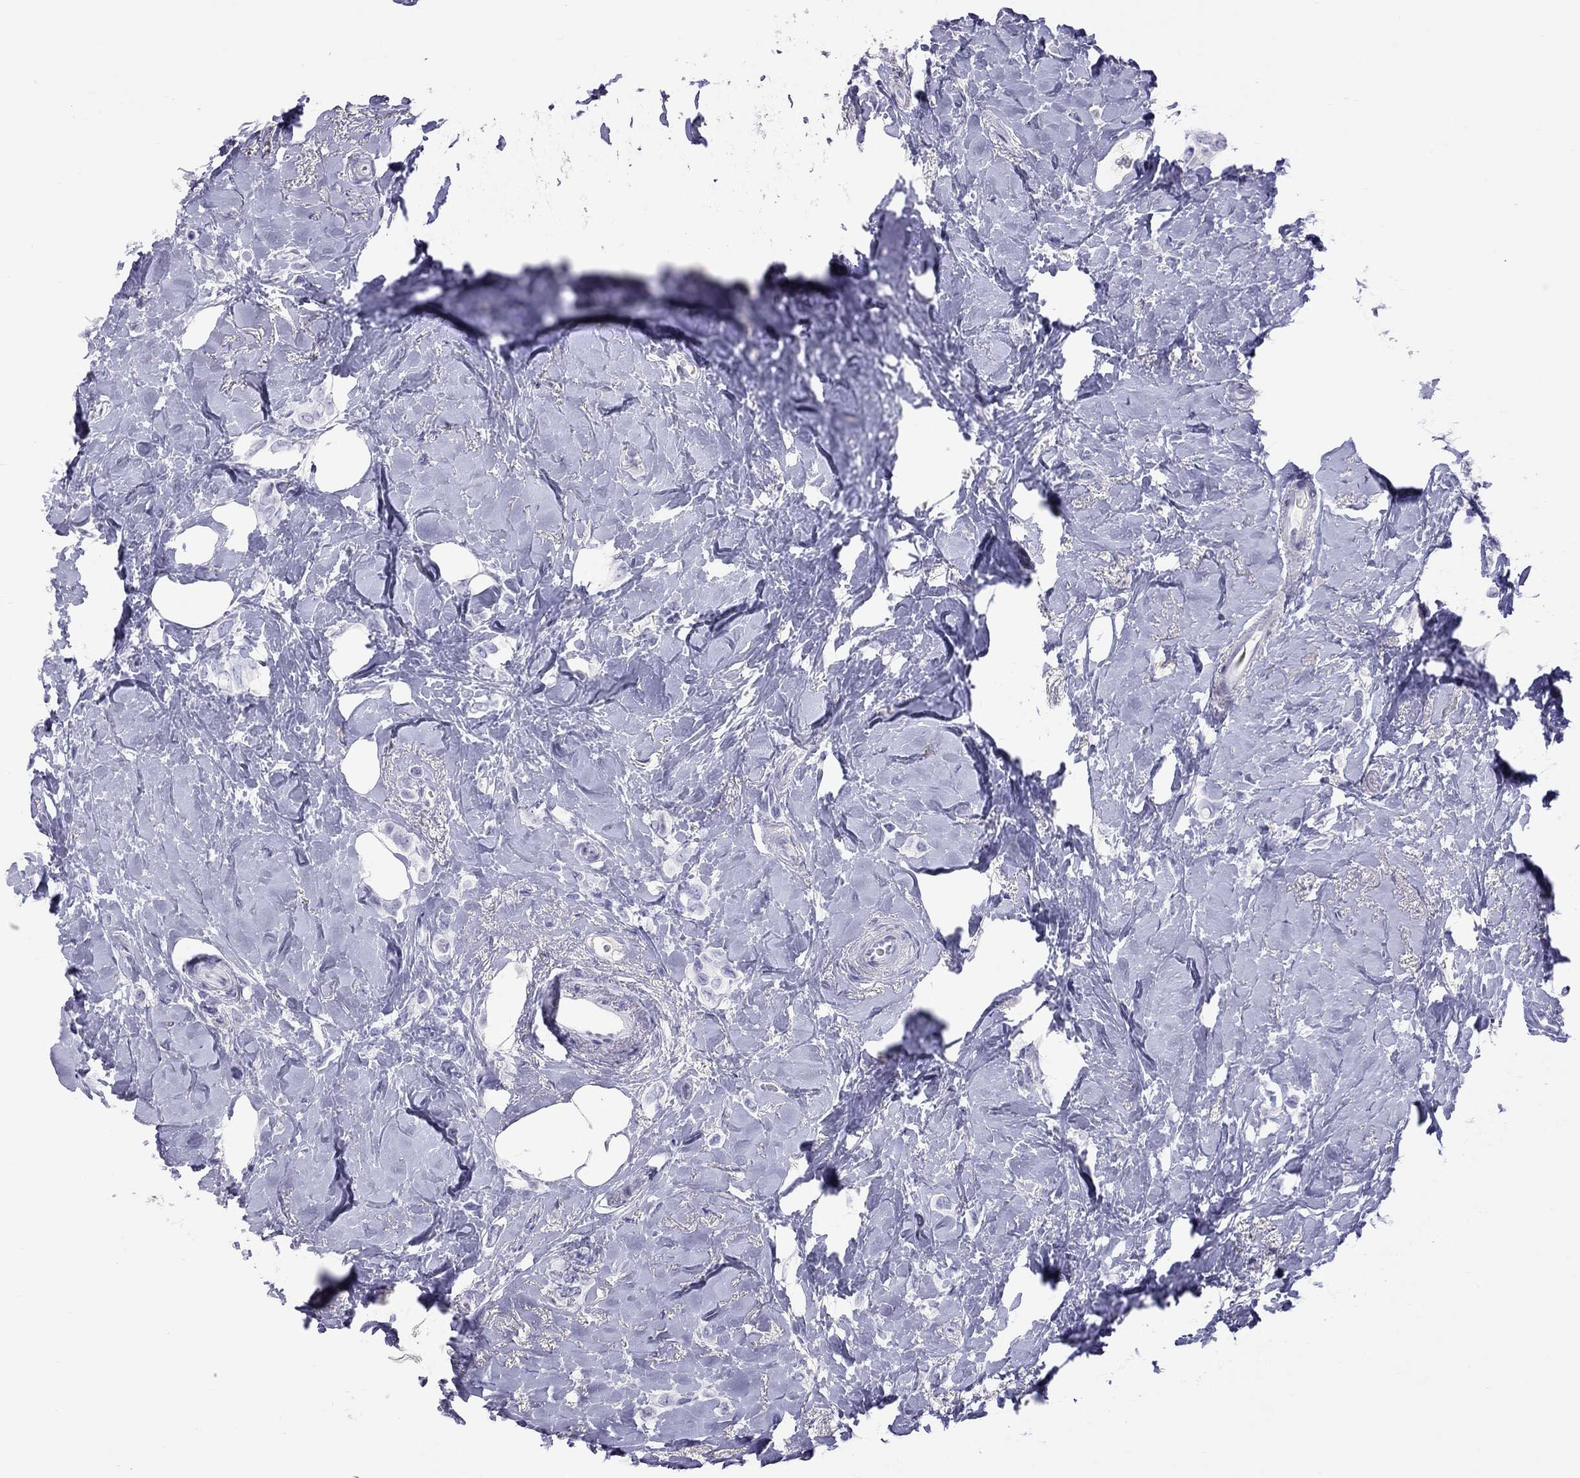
{"staining": {"intensity": "negative", "quantity": "none", "location": "none"}, "tissue": "breast cancer", "cell_type": "Tumor cells", "image_type": "cancer", "snomed": [{"axis": "morphology", "description": "Lobular carcinoma"}, {"axis": "topography", "description": "Breast"}], "caption": "This is an immunohistochemistry micrograph of human lobular carcinoma (breast). There is no staining in tumor cells.", "gene": "STAG3", "patient": {"sex": "female", "age": 66}}